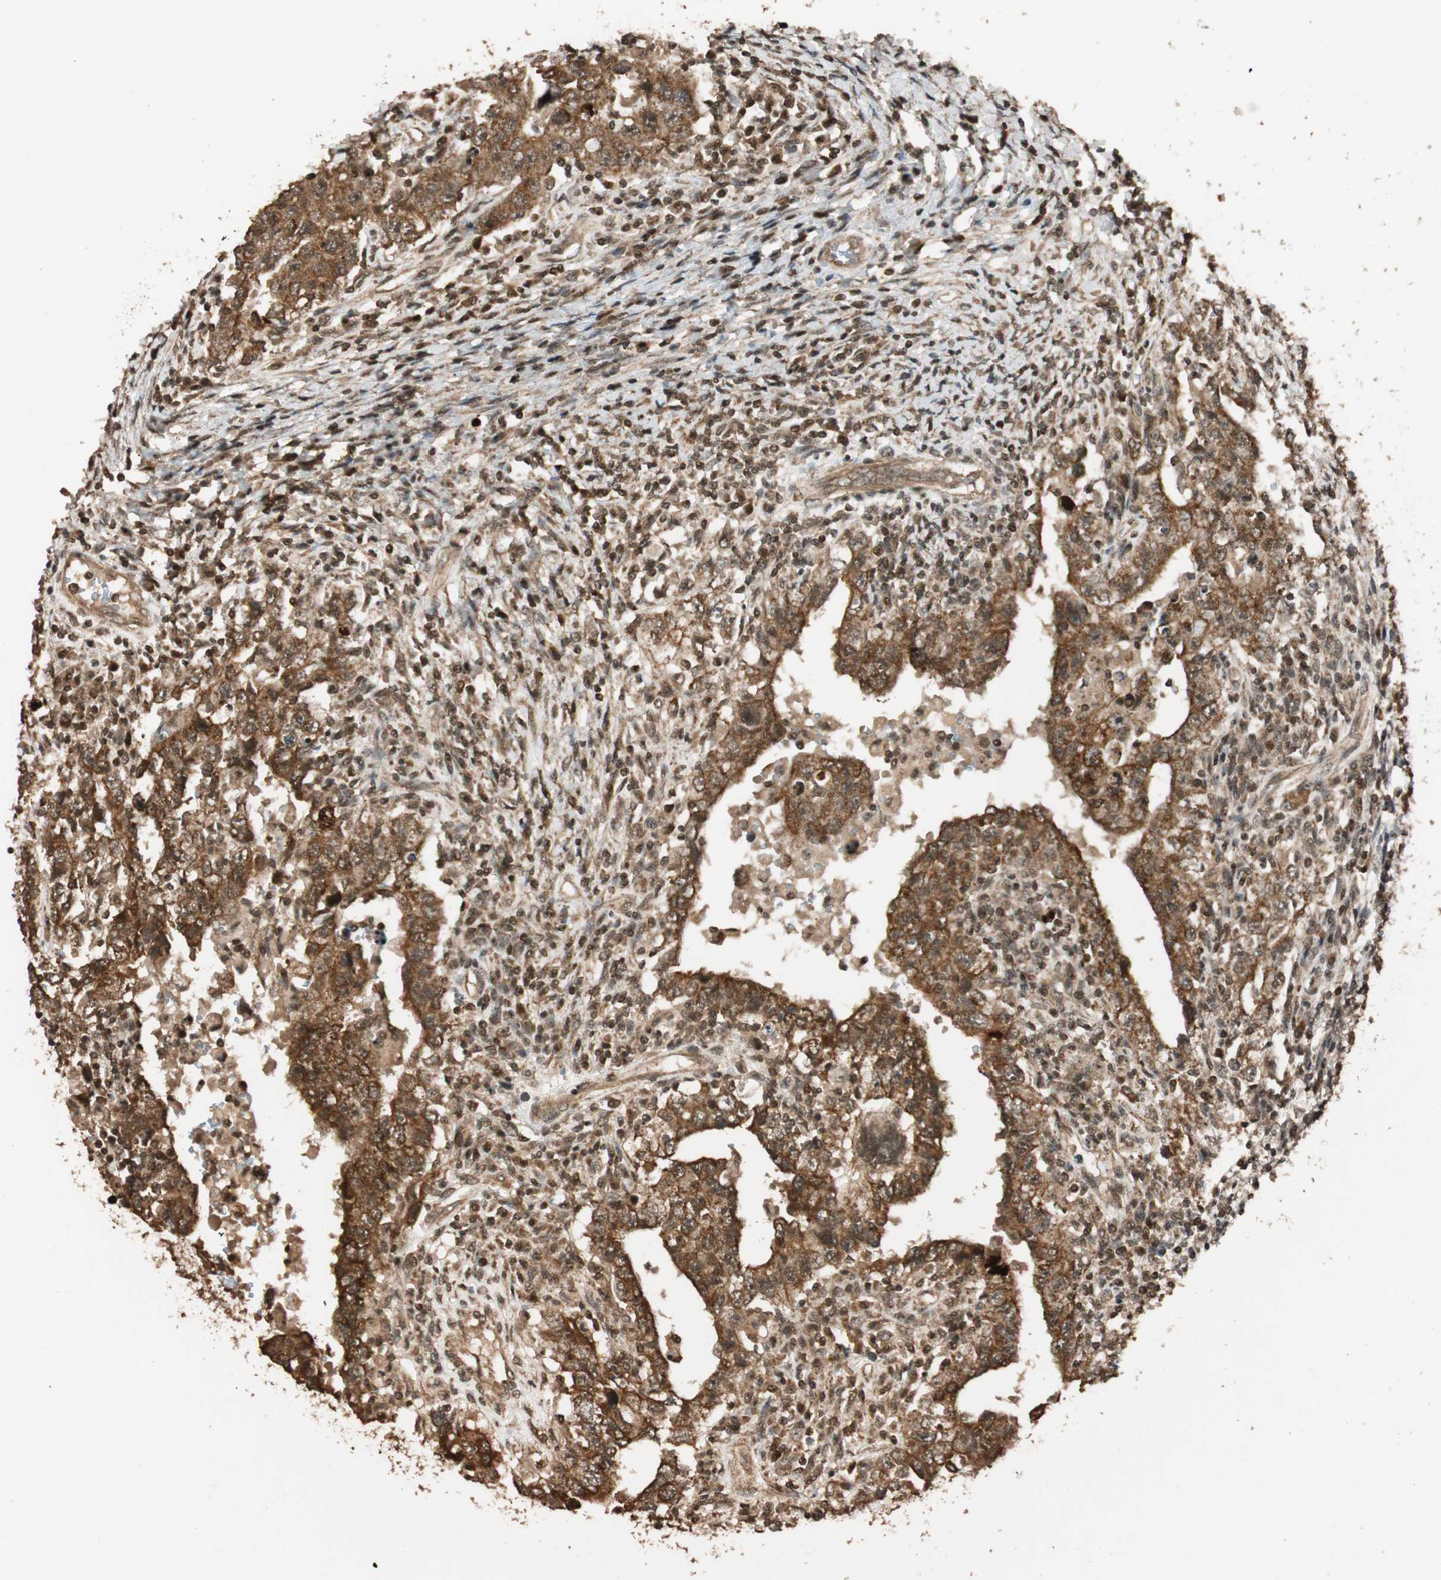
{"staining": {"intensity": "moderate", "quantity": ">75%", "location": "cytoplasmic/membranous"}, "tissue": "testis cancer", "cell_type": "Tumor cells", "image_type": "cancer", "snomed": [{"axis": "morphology", "description": "Carcinoma, Embryonal, NOS"}, {"axis": "topography", "description": "Testis"}], "caption": "Protein expression analysis of embryonal carcinoma (testis) displays moderate cytoplasmic/membranous expression in about >75% of tumor cells.", "gene": "ALKBH5", "patient": {"sex": "male", "age": 26}}